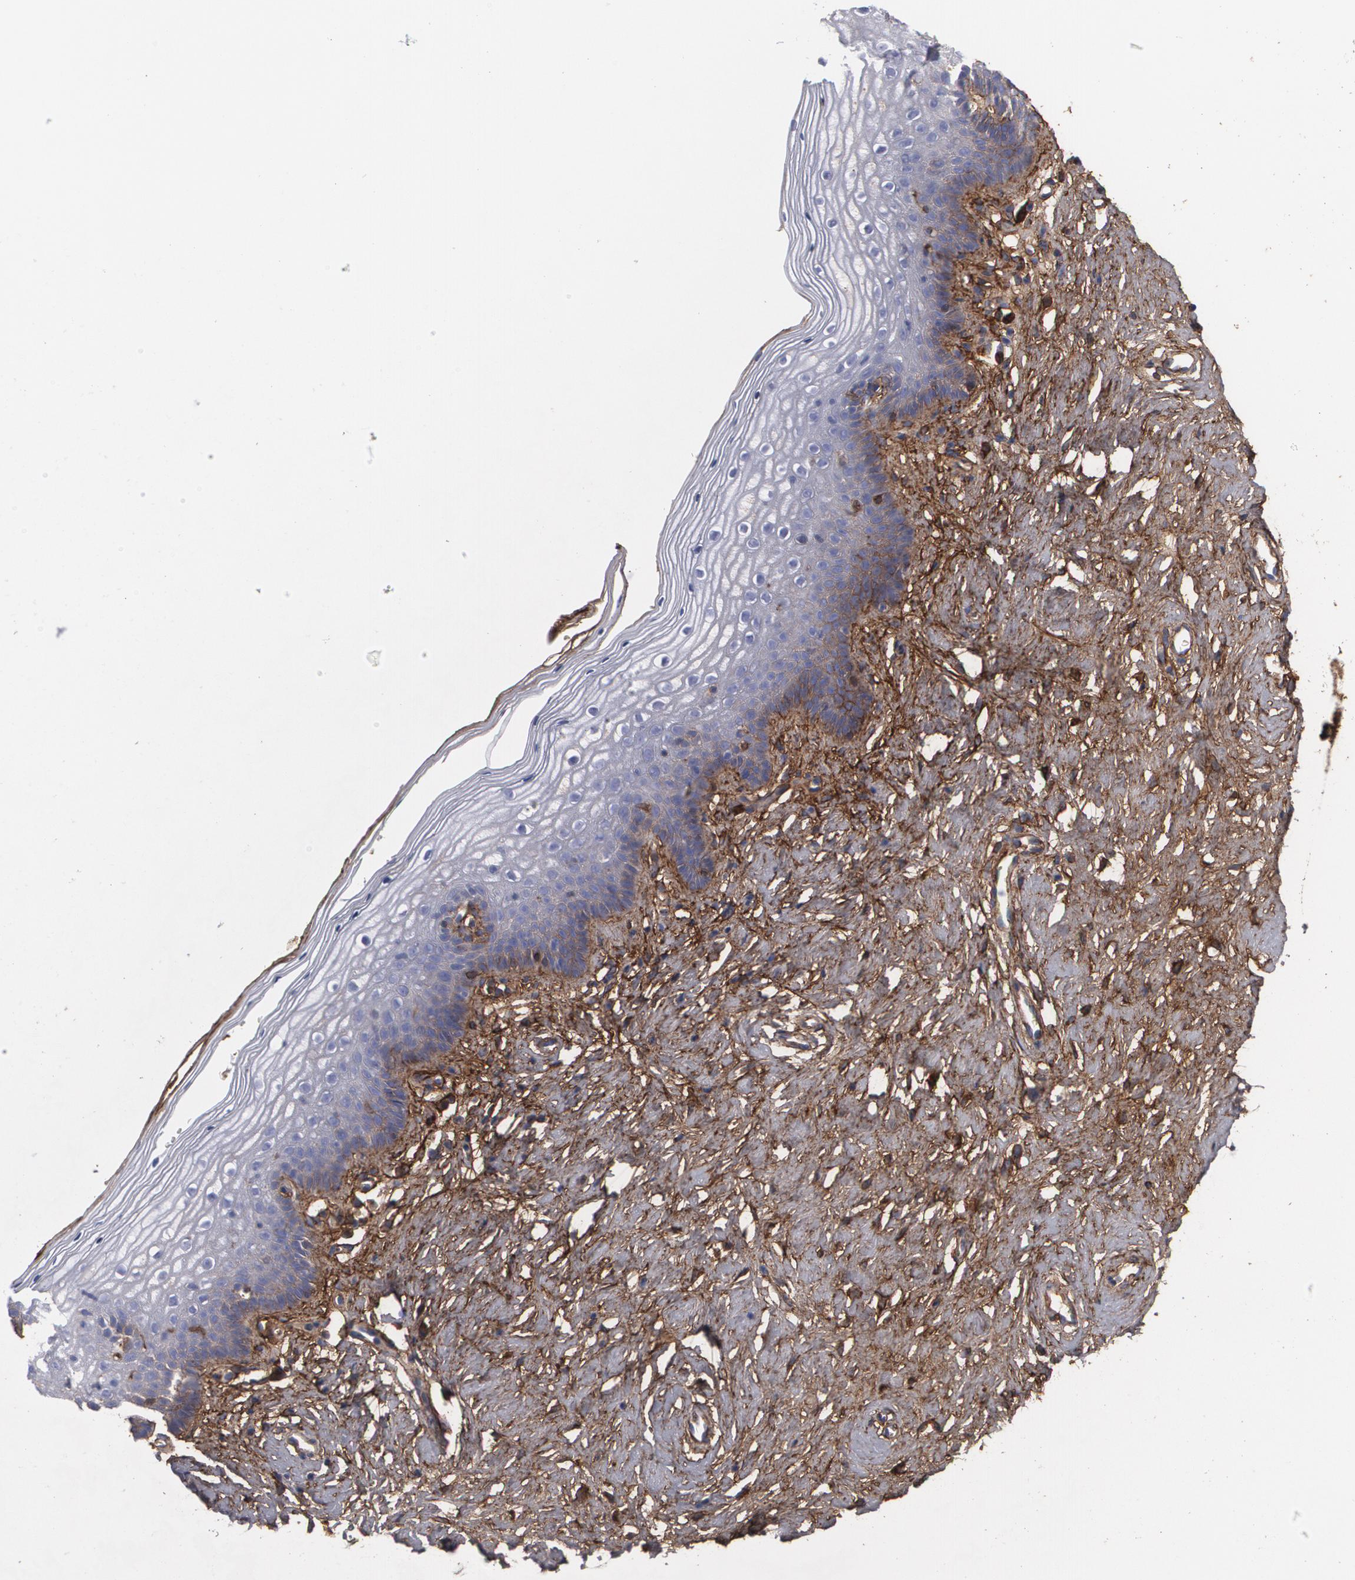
{"staining": {"intensity": "moderate", "quantity": "<25%", "location": "cytoplasmic/membranous"}, "tissue": "vagina", "cell_type": "Squamous epithelial cells", "image_type": "normal", "snomed": [{"axis": "morphology", "description": "Normal tissue, NOS"}, {"axis": "topography", "description": "Vagina"}], "caption": "High-magnification brightfield microscopy of benign vagina stained with DAB (brown) and counterstained with hematoxylin (blue). squamous epithelial cells exhibit moderate cytoplasmic/membranous positivity is seen in about<25% of cells. The staining was performed using DAB to visualize the protein expression in brown, while the nuclei were stained in blue with hematoxylin (Magnification: 20x).", "gene": "FBLN1", "patient": {"sex": "female", "age": 46}}